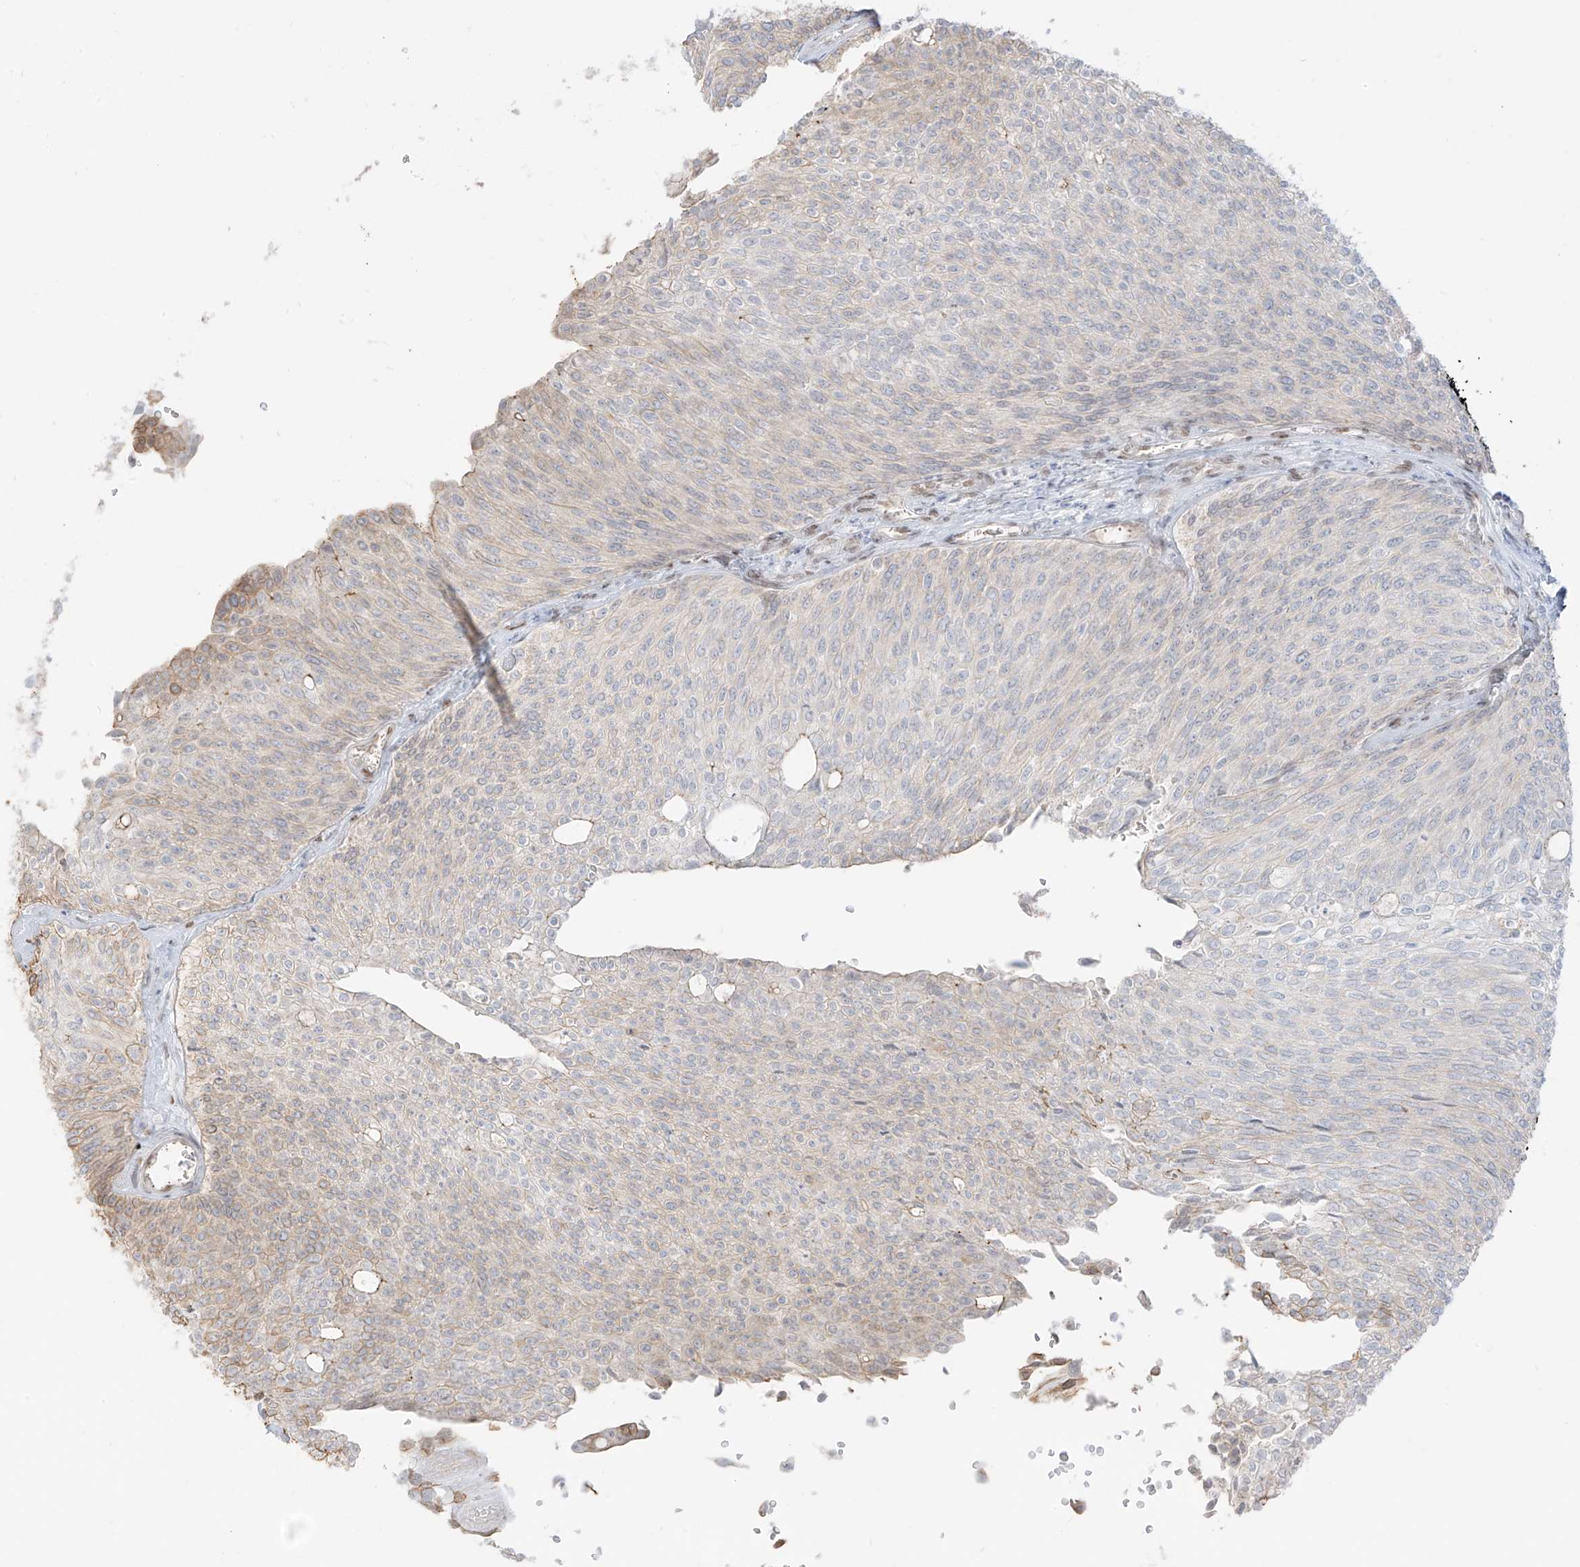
{"staining": {"intensity": "weak", "quantity": "<25%", "location": "cytoplasmic/membranous"}, "tissue": "urothelial cancer", "cell_type": "Tumor cells", "image_type": "cancer", "snomed": [{"axis": "morphology", "description": "Urothelial carcinoma, Low grade"}, {"axis": "topography", "description": "Urinary bladder"}], "caption": "Tumor cells show no significant expression in low-grade urothelial carcinoma.", "gene": "ZNF774", "patient": {"sex": "female", "age": 79}}